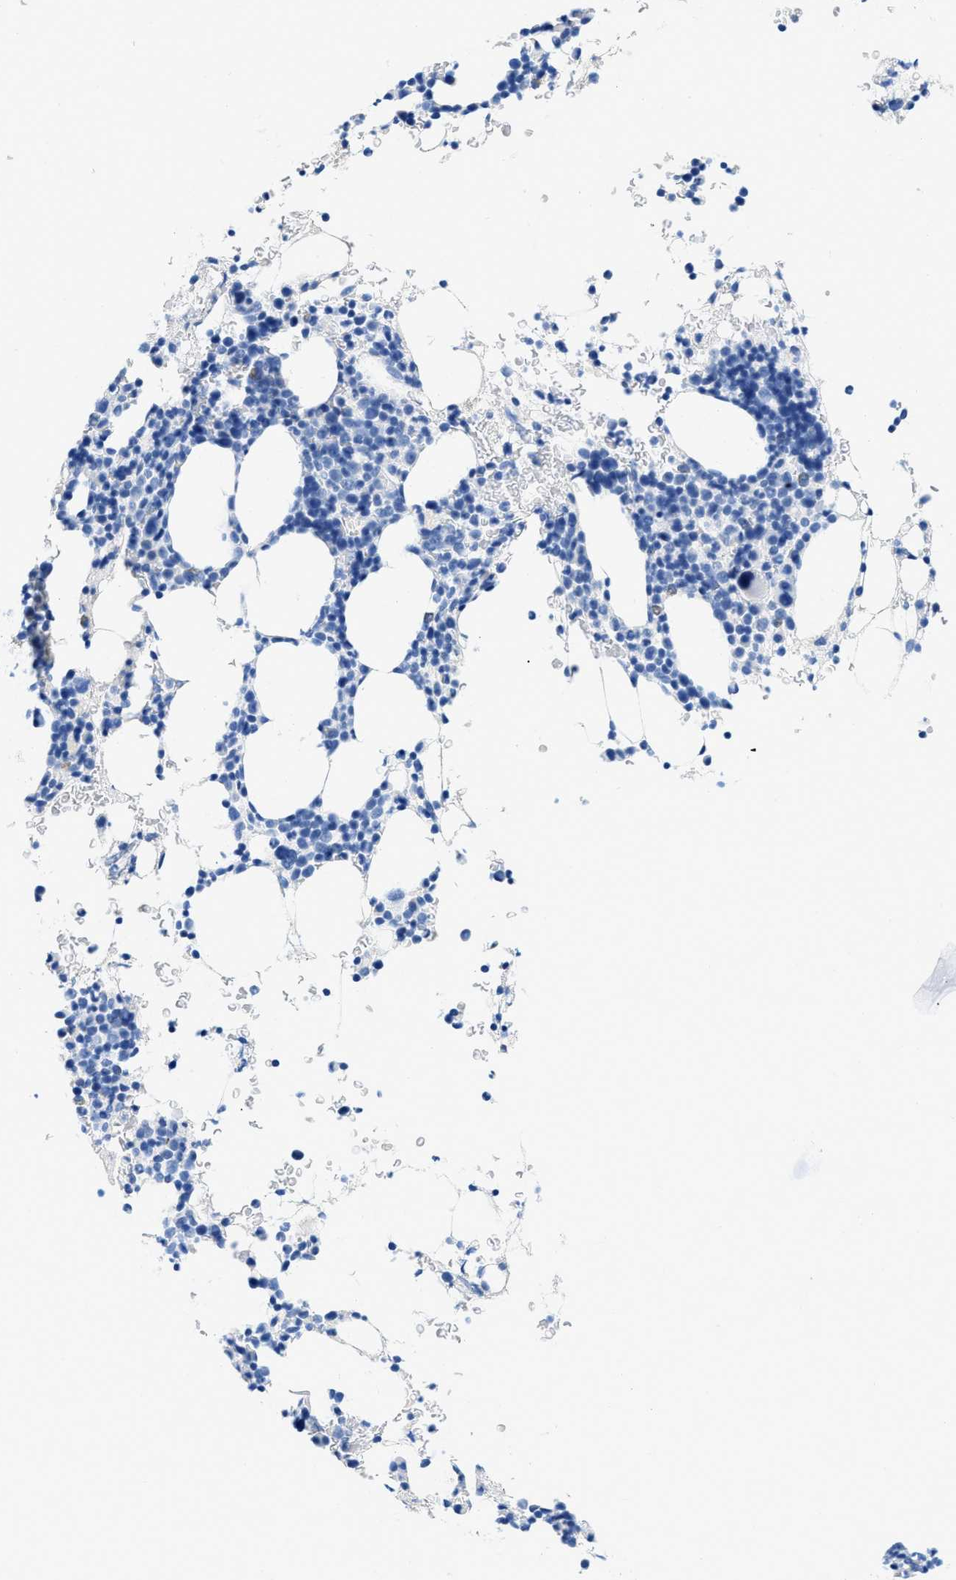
{"staining": {"intensity": "negative", "quantity": "none", "location": "none"}, "tissue": "bone marrow", "cell_type": "Hematopoietic cells", "image_type": "normal", "snomed": [{"axis": "morphology", "description": "Normal tissue, NOS"}, {"axis": "morphology", "description": "Inflammation, NOS"}, {"axis": "topography", "description": "Bone marrow"}], "caption": "Bone marrow was stained to show a protein in brown. There is no significant positivity in hematopoietic cells. (DAB (3,3'-diaminobenzidine) IHC visualized using brightfield microscopy, high magnification).", "gene": "COL3A1", "patient": {"sex": "female", "age": 84}}